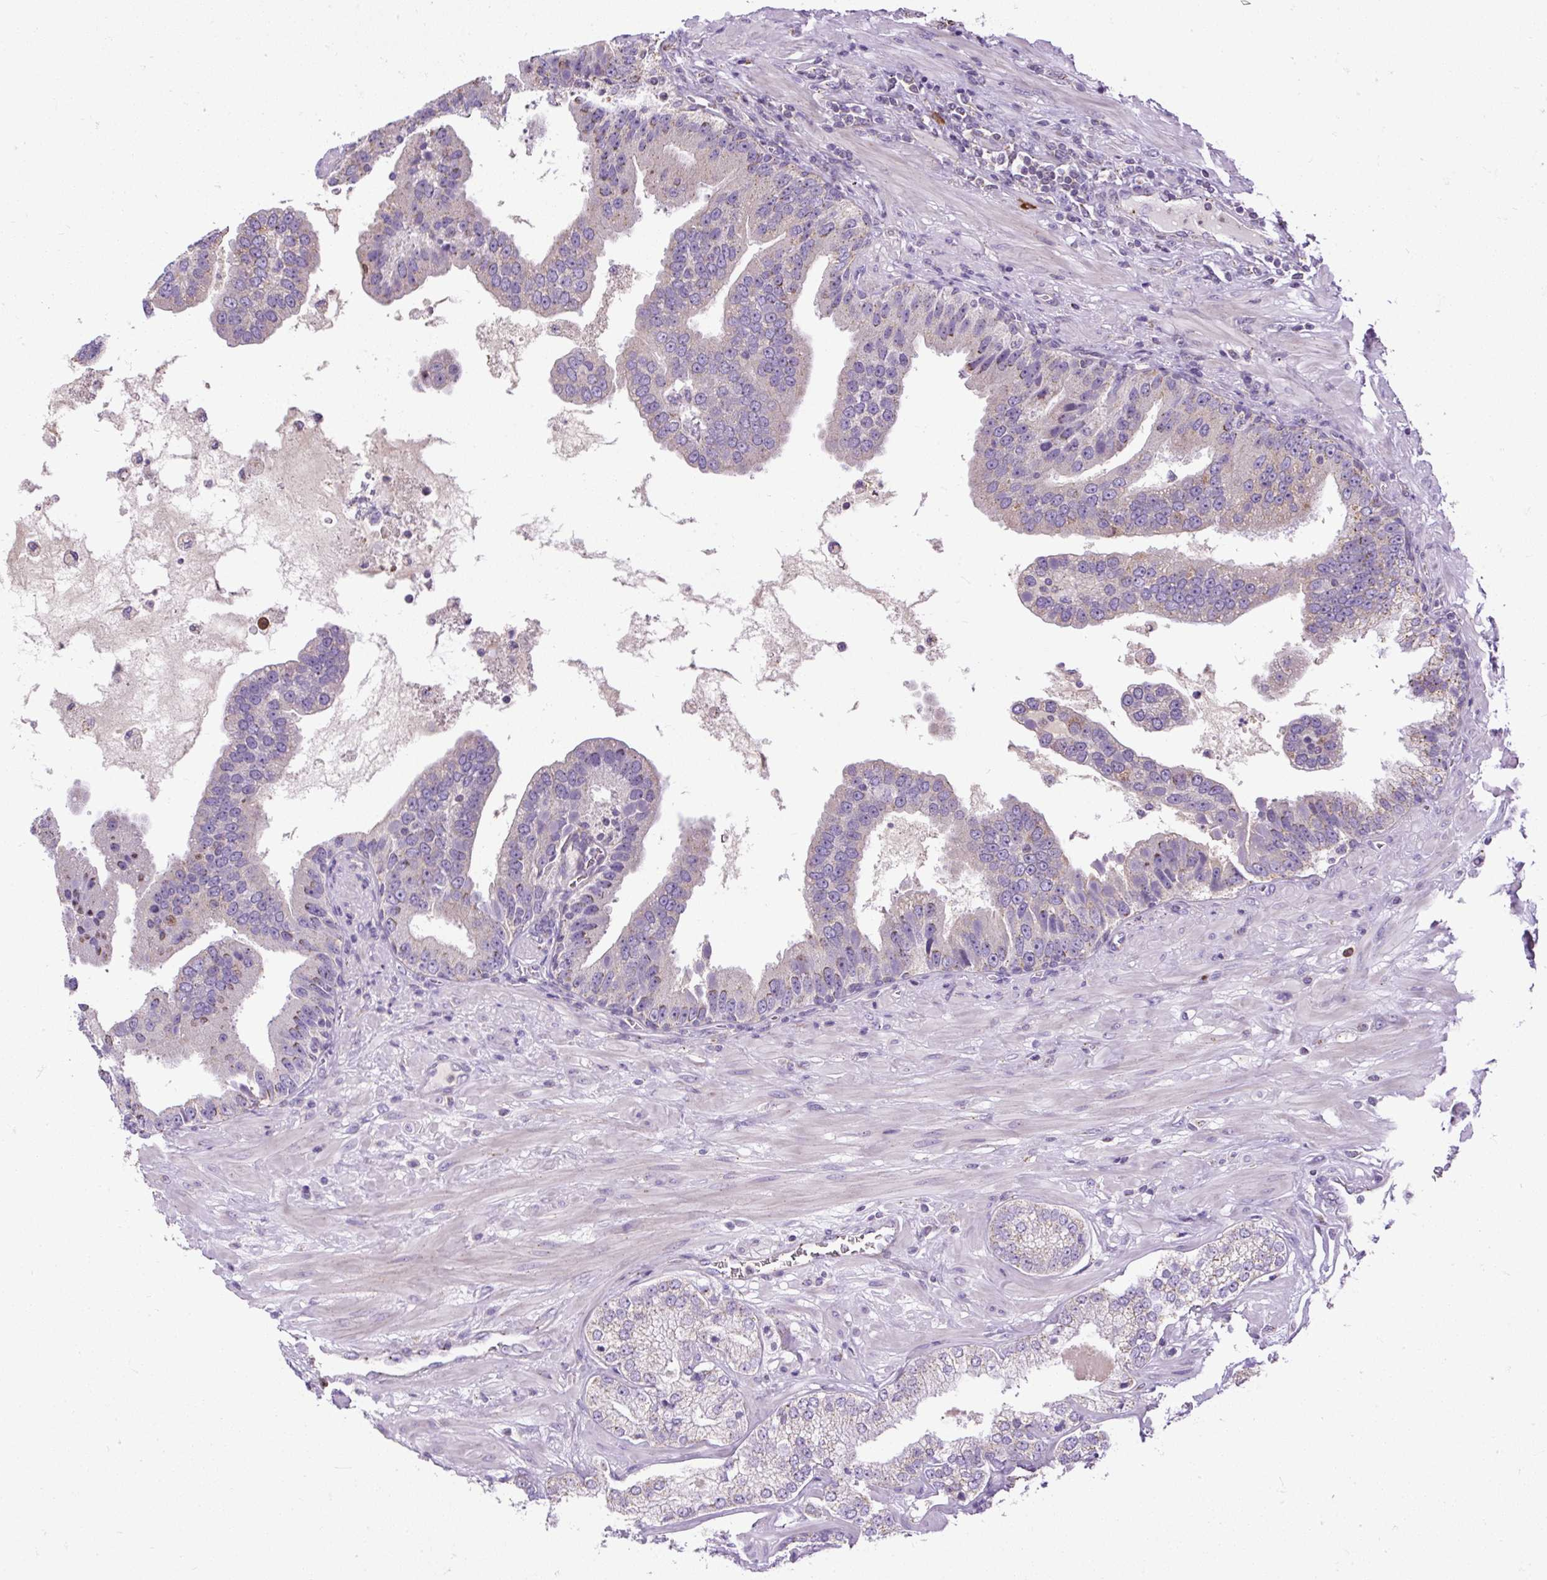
{"staining": {"intensity": "negative", "quantity": "none", "location": "none"}, "tissue": "prostate cancer", "cell_type": "Tumor cells", "image_type": "cancer", "snomed": [{"axis": "morphology", "description": "Adenocarcinoma, High grade"}, {"axis": "topography", "description": "Prostate"}], "caption": "A photomicrograph of high-grade adenocarcinoma (prostate) stained for a protein demonstrates no brown staining in tumor cells.", "gene": "CFAP47", "patient": {"sex": "male", "age": 55}}